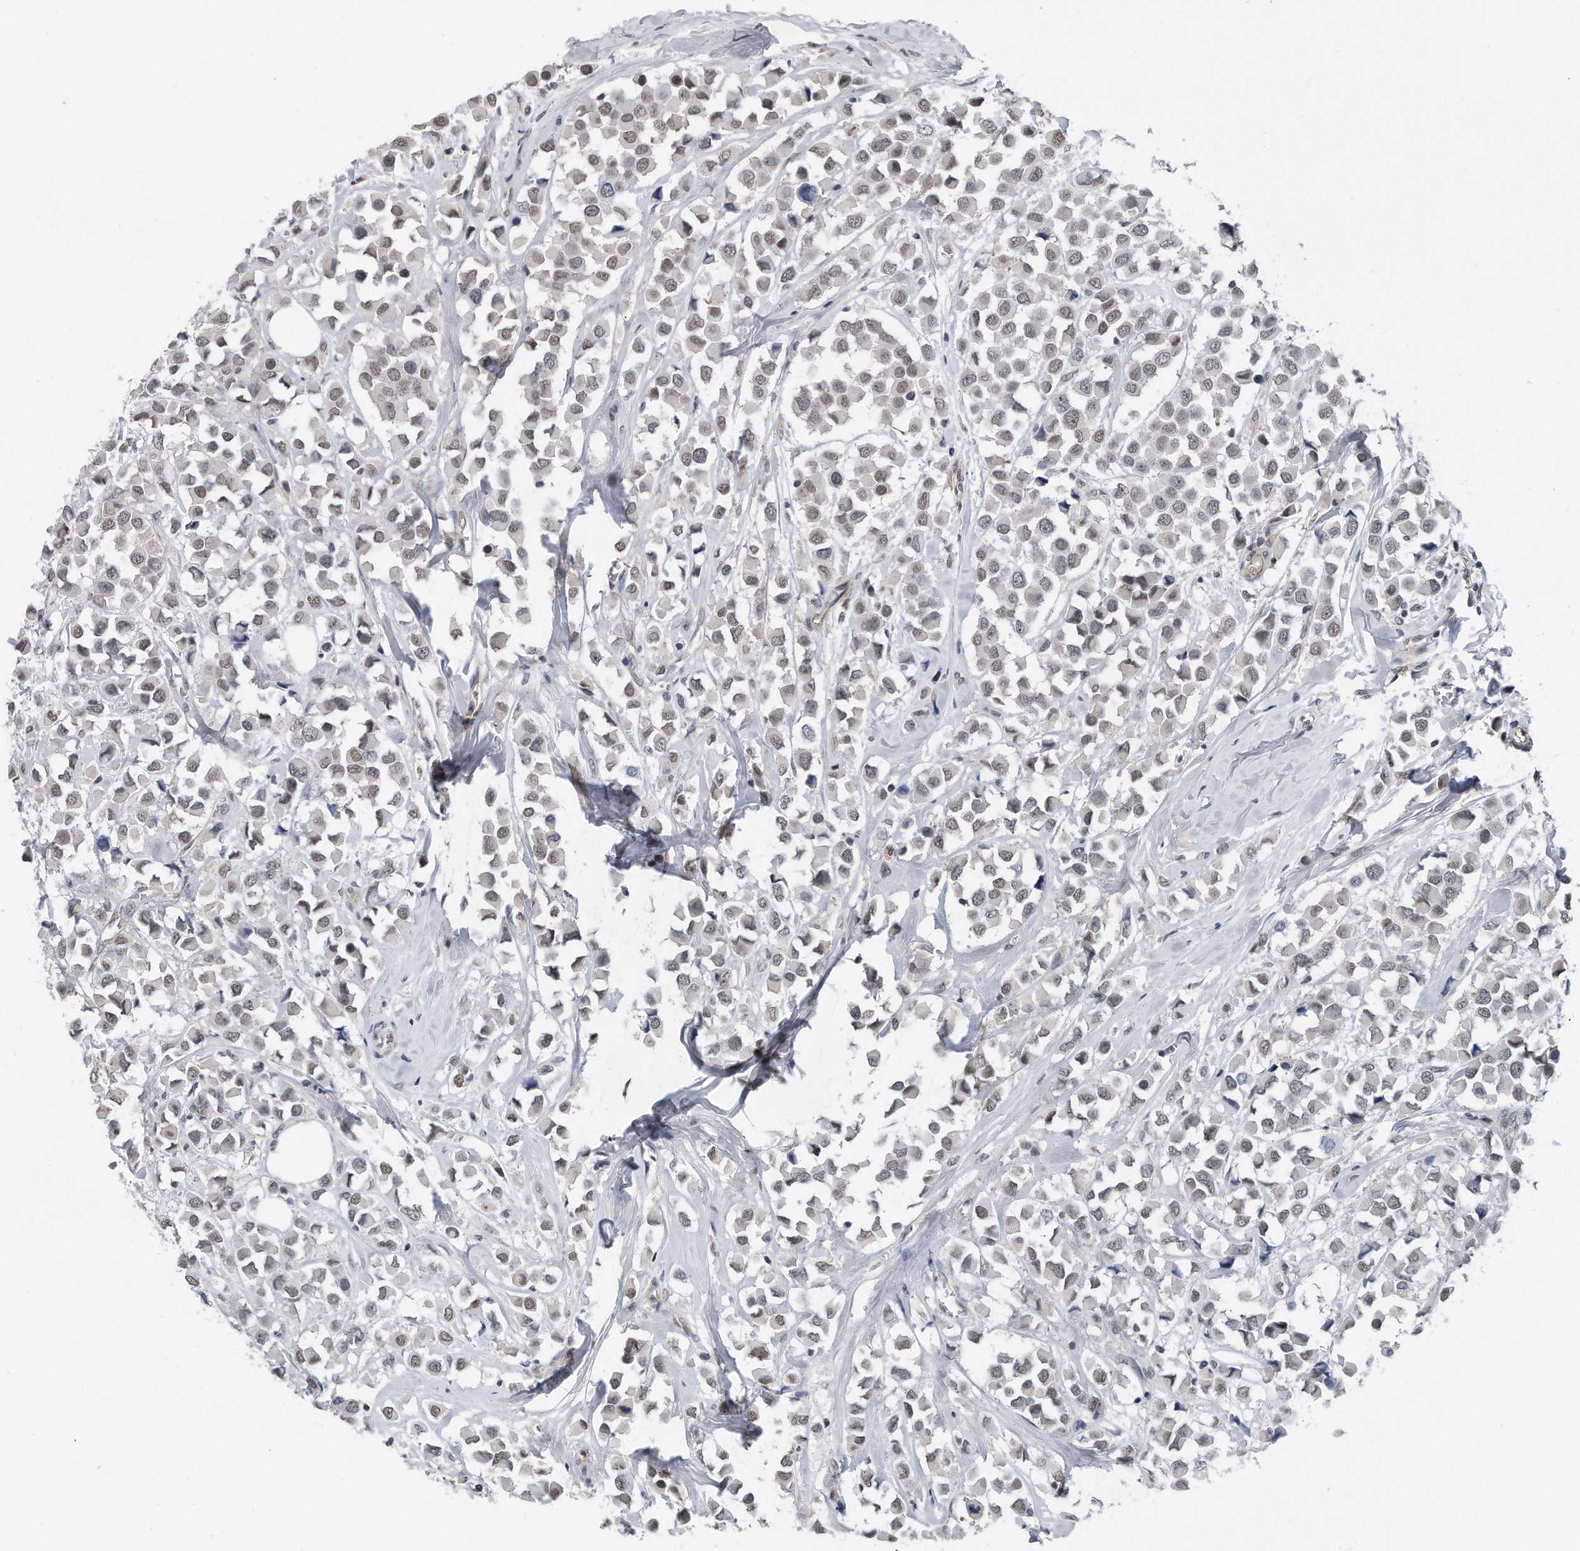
{"staining": {"intensity": "weak", "quantity": "25%-75%", "location": "nuclear"}, "tissue": "breast cancer", "cell_type": "Tumor cells", "image_type": "cancer", "snomed": [{"axis": "morphology", "description": "Duct carcinoma"}, {"axis": "topography", "description": "Breast"}], "caption": "High-power microscopy captured an IHC image of breast invasive ductal carcinoma, revealing weak nuclear positivity in approximately 25%-75% of tumor cells. Nuclei are stained in blue.", "gene": "TP53INP1", "patient": {"sex": "female", "age": 61}}